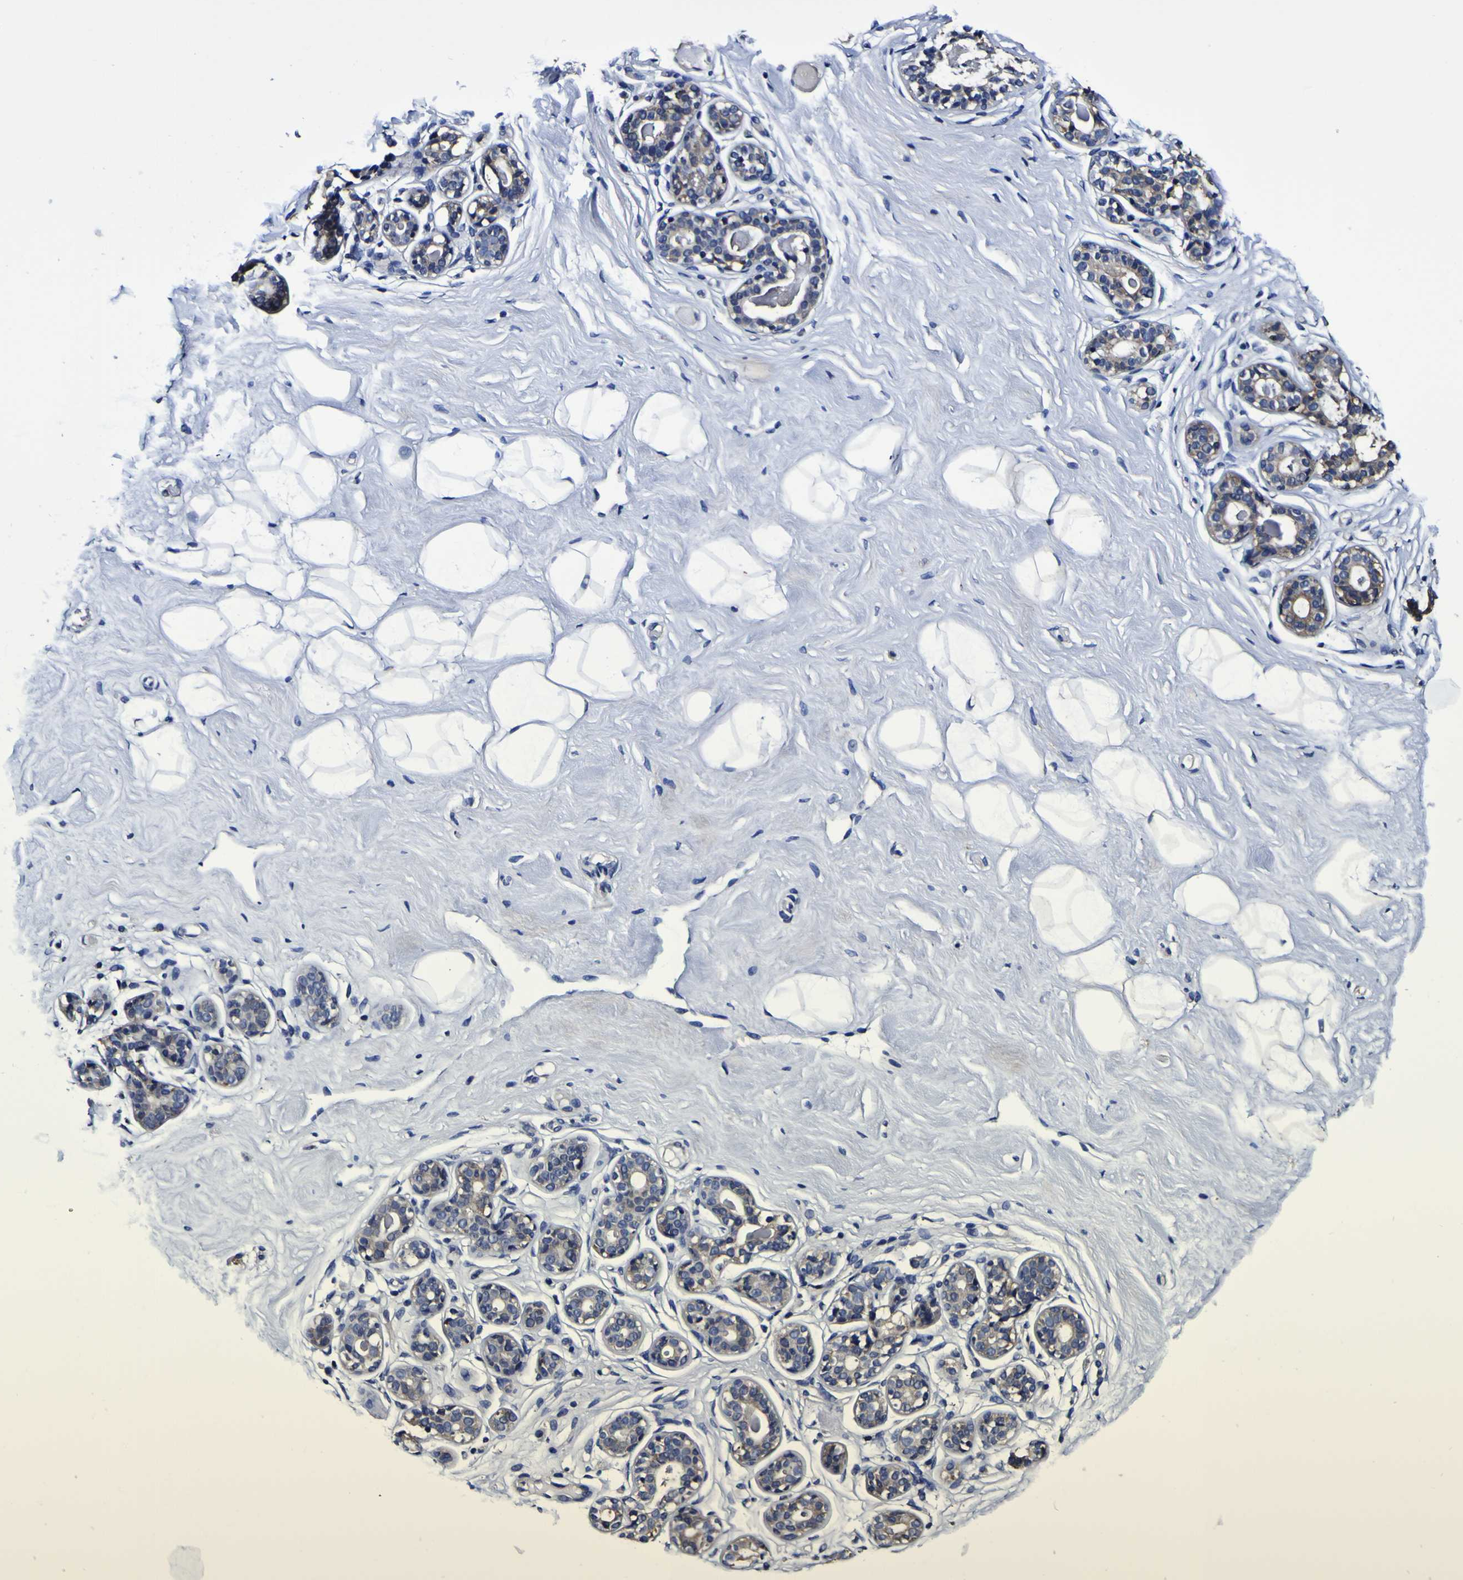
{"staining": {"intensity": "negative", "quantity": "none", "location": "none"}, "tissue": "breast", "cell_type": "Adipocytes", "image_type": "normal", "snomed": [{"axis": "morphology", "description": "Normal tissue, NOS"}, {"axis": "topography", "description": "Breast"}], "caption": "Immunohistochemical staining of normal breast shows no significant staining in adipocytes. Brightfield microscopy of immunohistochemistry stained with DAB (3,3'-diaminobenzidine) (brown) and hematoxylin (blue), captured at high magnification.", "gene": "GPX1", "patient": {"sex": "female", "age": 23}}